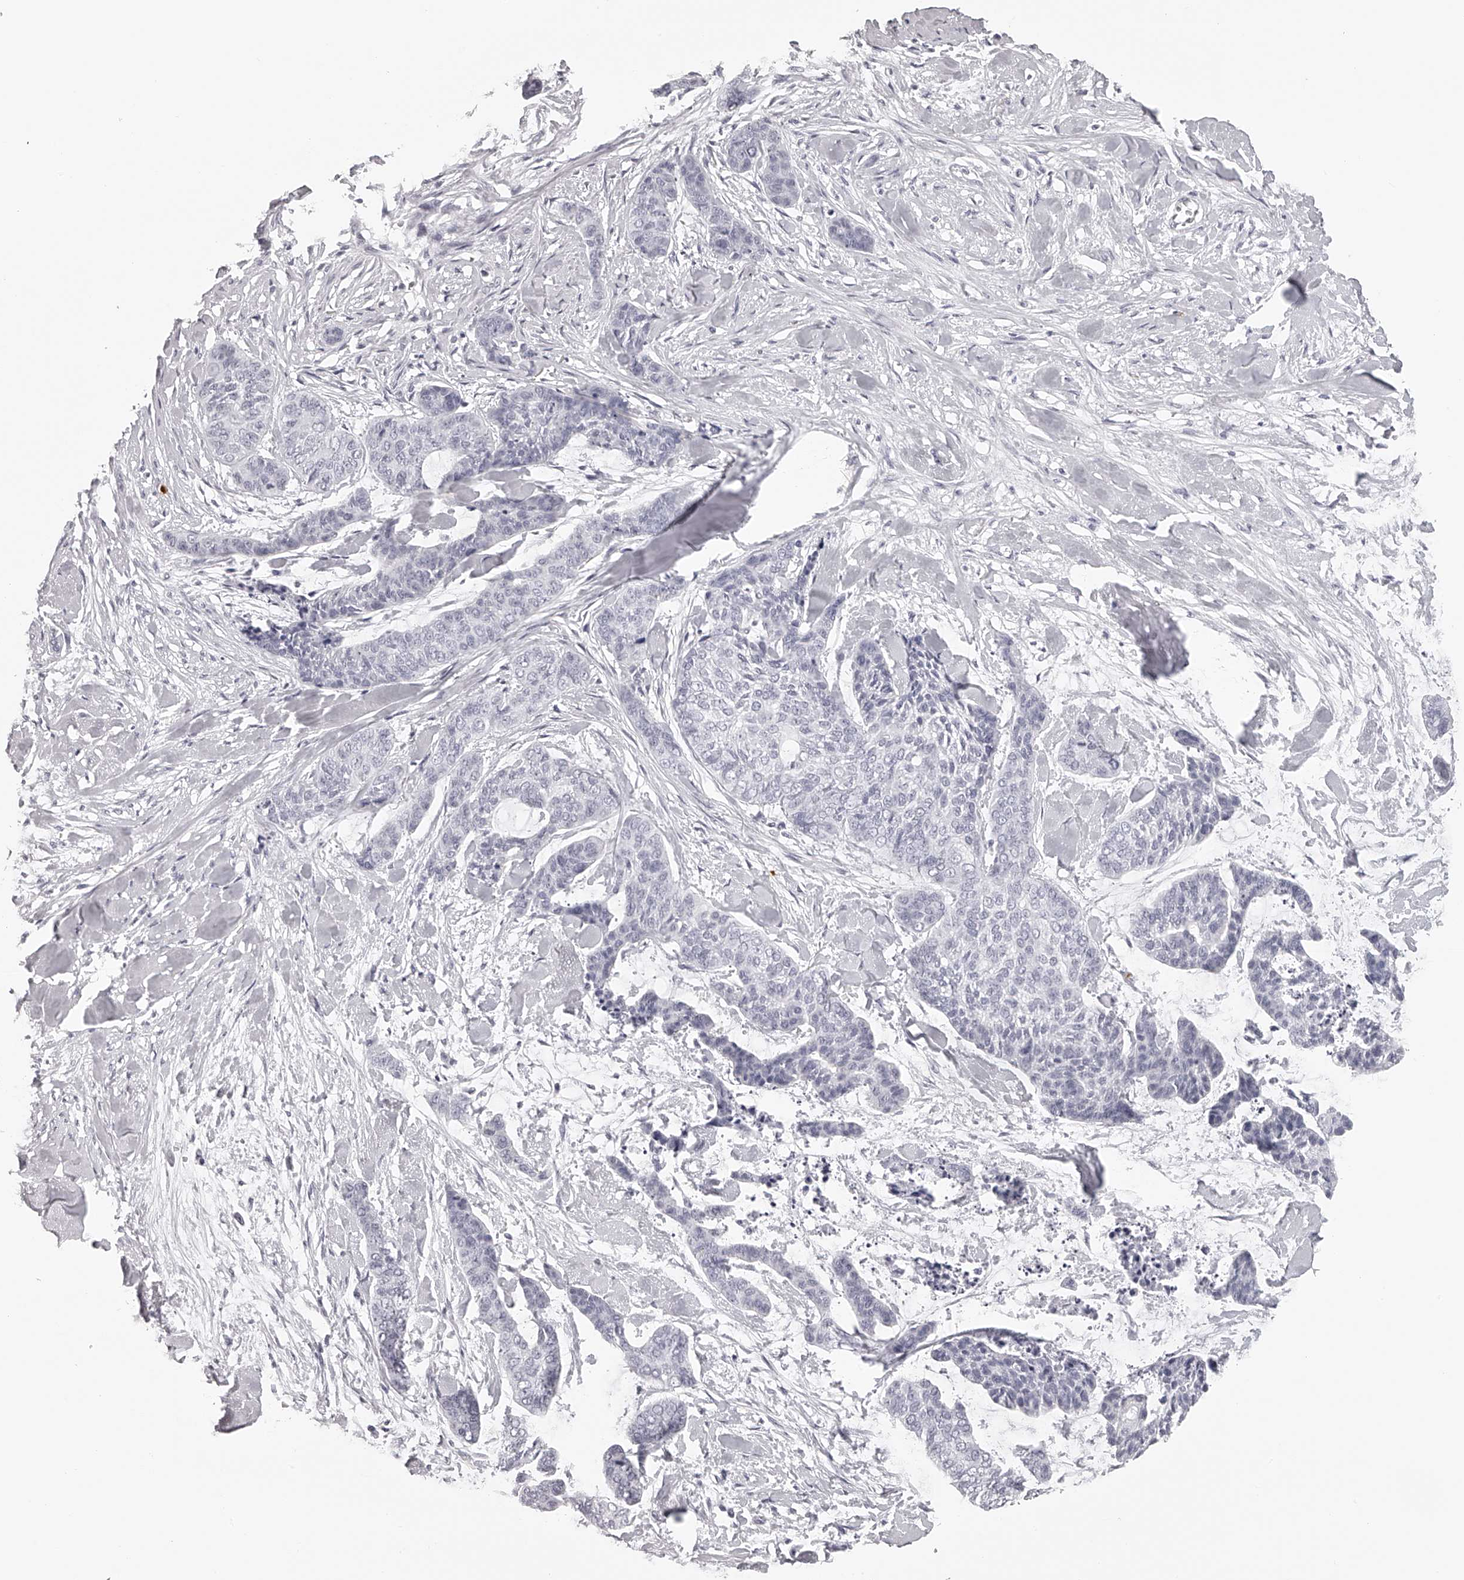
{"staining": {"intensity": "negative", "quantity": "none", "location": "none"}, "tissue": "skin cancer", "cell_type": "Tumor cells", "image_type": "cancer", "snomed": [{"axis": "morphology", "description": "Basal cell carcinoma"}, {"axis": "topography", "description": "Skin"}], "caption": "High power microscopy image of an immunohistochemistry (IHC) photomicrograph of skin cancer (basal cell carcinoma), revealing no significant positivity in tumor cells. The staining is performed using DAB brown chromogen with nuclei counter-stained in using hematoxylin.", "gene": "SEC11C", "patient": {"sex": "female", "age": 64}}